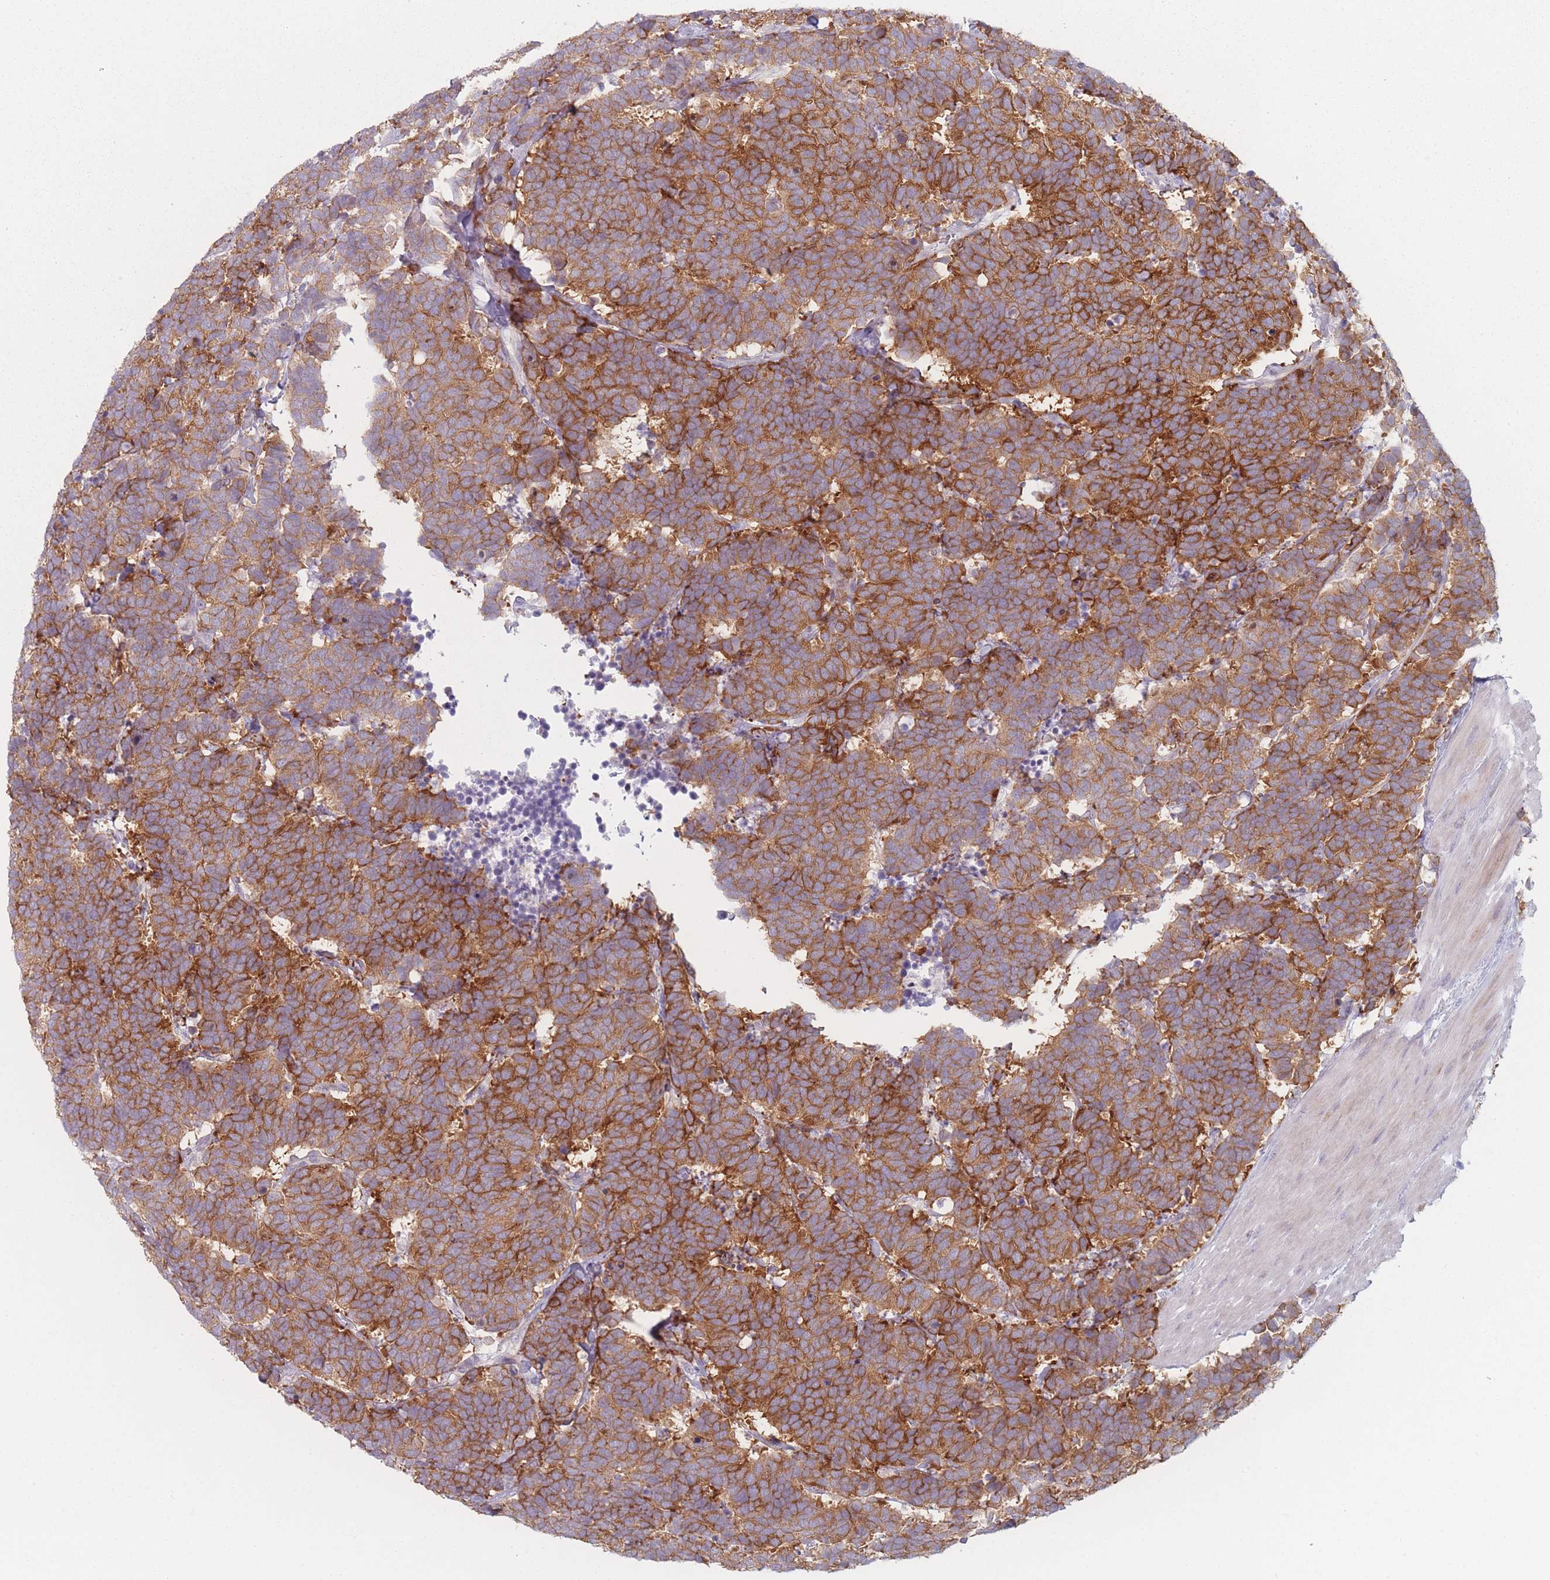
{"staining": {"intensity": "strong", "quantity": ">75%", "location": "cytoplasmic/membranous"}, "tissue": "carcinoid", "cell_type": "Tumor cells", "image_type": "cancer", "snomed": [{"axis": "morphology", "description": "Carcinoma, NOS"}, {"axis": "morphology", "description": "Carcinoid, malignant, NOS"}, {"axis": "topography", "description": "Urinary bladder"}], "caption": "Carcinoid stained with a brown dye demonstrates strong cytoplasmic/membranous positive staining in approximately >75% of tumor cells.", "gene": "RNF4", "patient": {"sex": "male", "age": 57}}